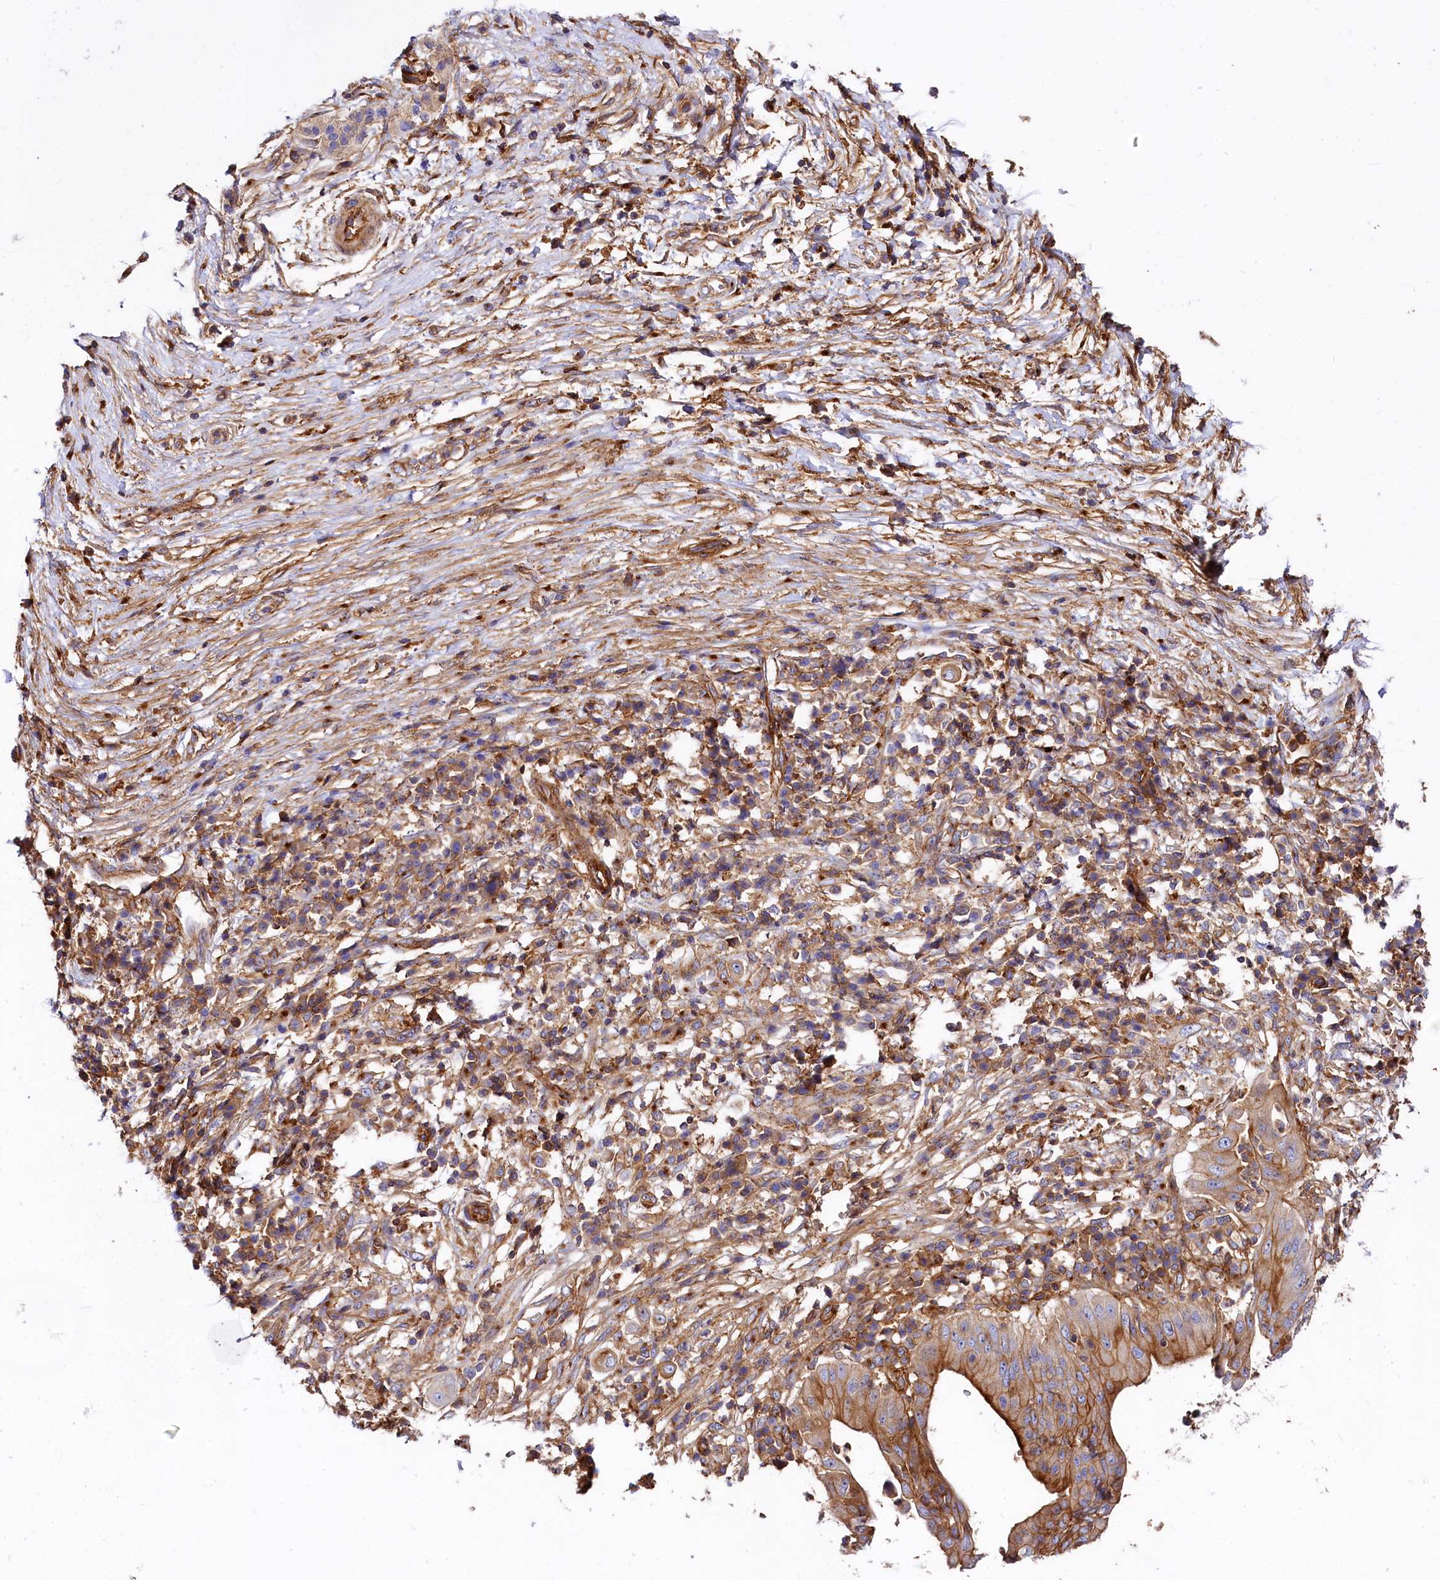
{"staining": {"intensity": "moderate", "quantity": ">75%", "location": "cytoplasmic/membranous"}, "tissue": "pancreatic cancer", "cell_type": "Tumor cells", "image_type": "cancer", "snomed": [{"axis": "morphology", "description": "Adenocarcinoma, NOS"}, {"axis": "topography", "description": "Pancreas"}], "caption": "Protein expression analysis of human pancreatic adenocarcinoma reveals moderate cytoplasmic/membranous expression in about >75% of tumor cells. (Stains: DAB in brown, nuclei in blue, Microscopy: brightfield microscopy at high magnification).", "gene": "ANO6", "patient": {"sex": "male", "age": 68}}